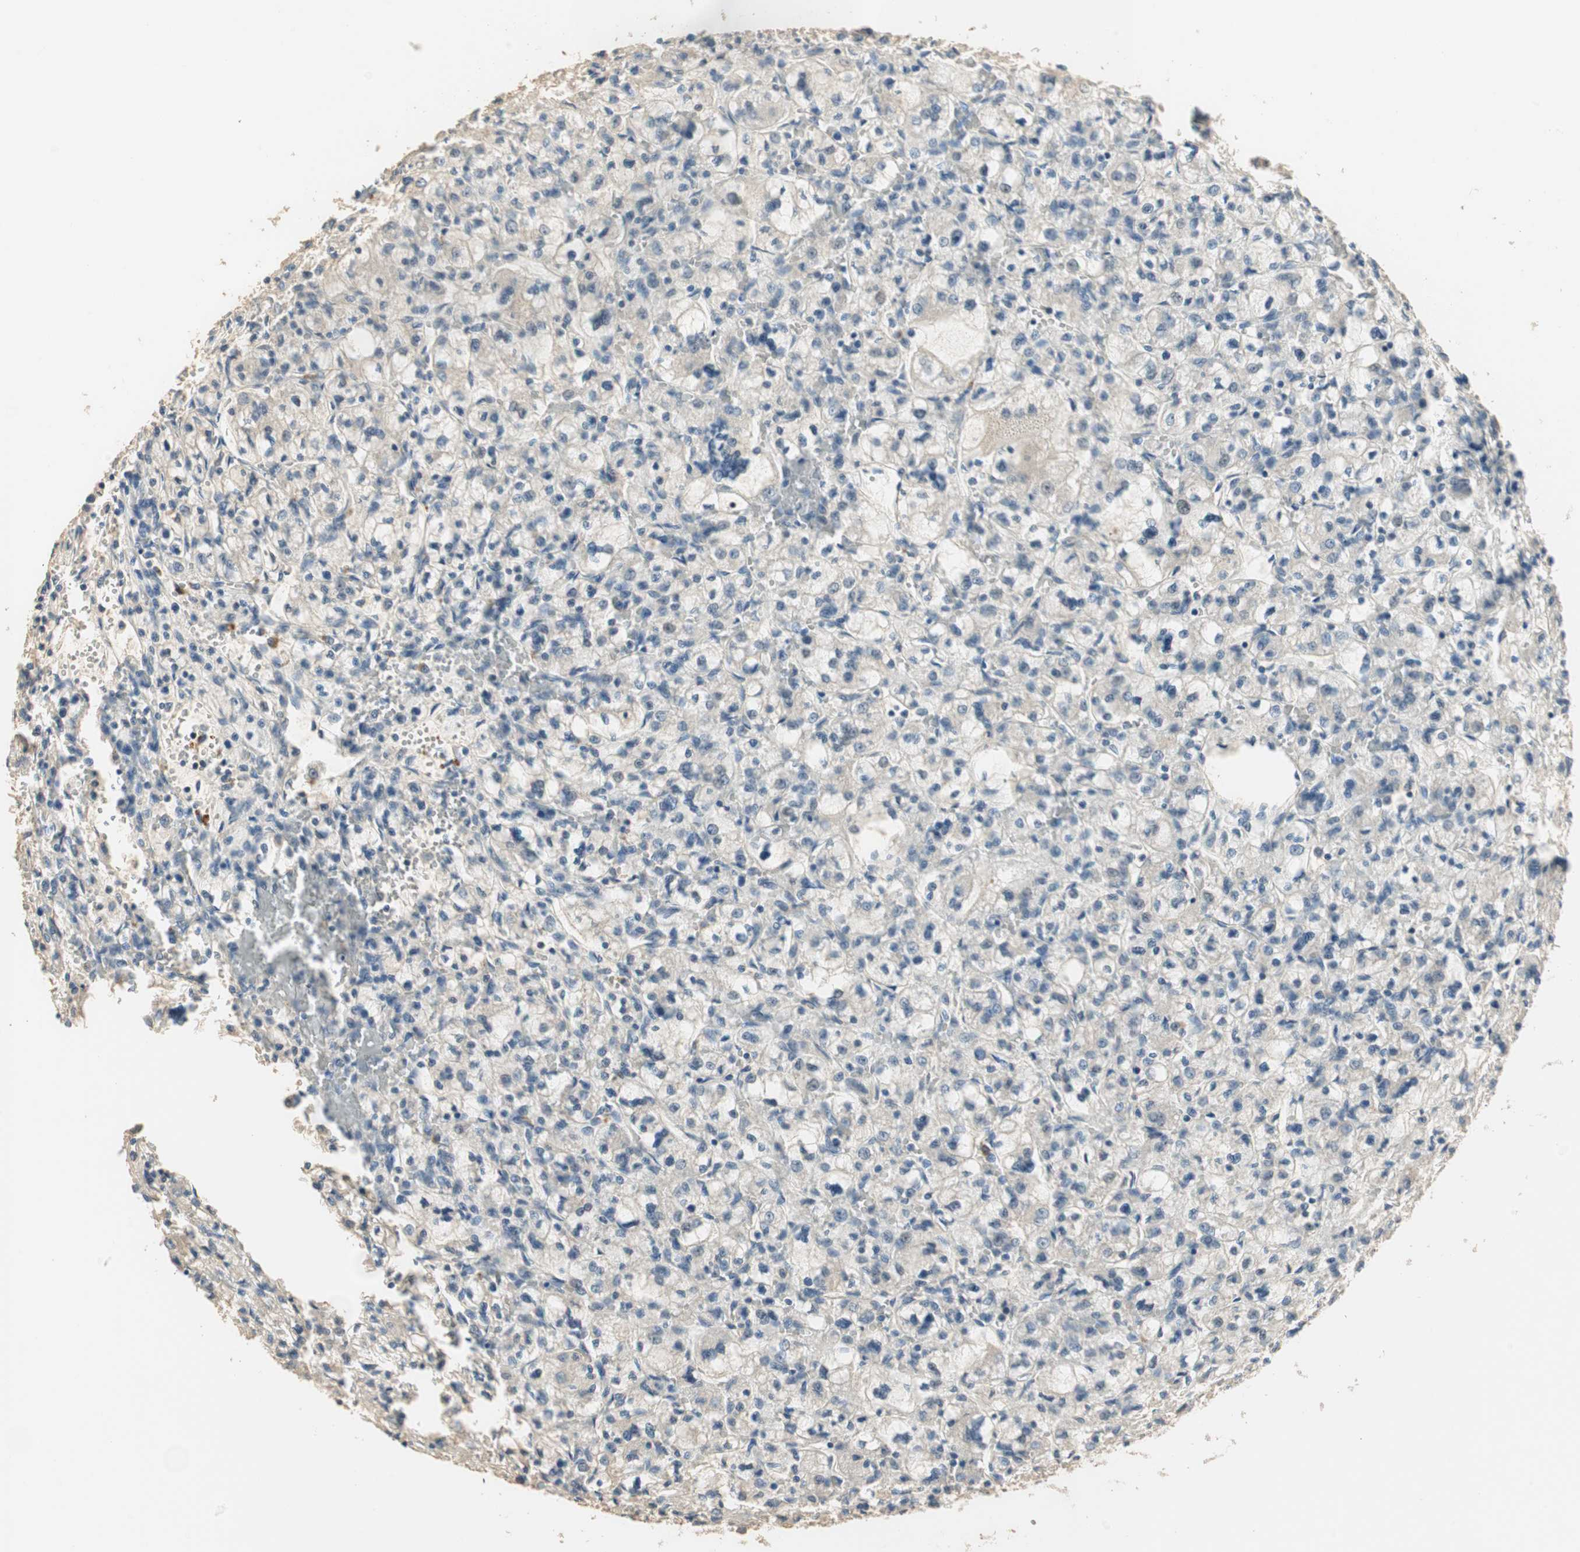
{"staining": {"intensity": "negative", "quantity": "none", "location": "none"}, "tissue": "renal cancer", "cell_type": "Tumor cells", "image_type": "cancer", "snomed": [{"axis": "morphology", "description": "Adenocarcinoma, NOS"}, {"axis": "topography", "description": "Kidney"}], "caption": "Tumor cells are negative for brown protein staining in adenocarcinoma (renal). Nuclei are stained in blue.", "gene": "RUNX2", "patient": {"sex": "female", "age": 83}}